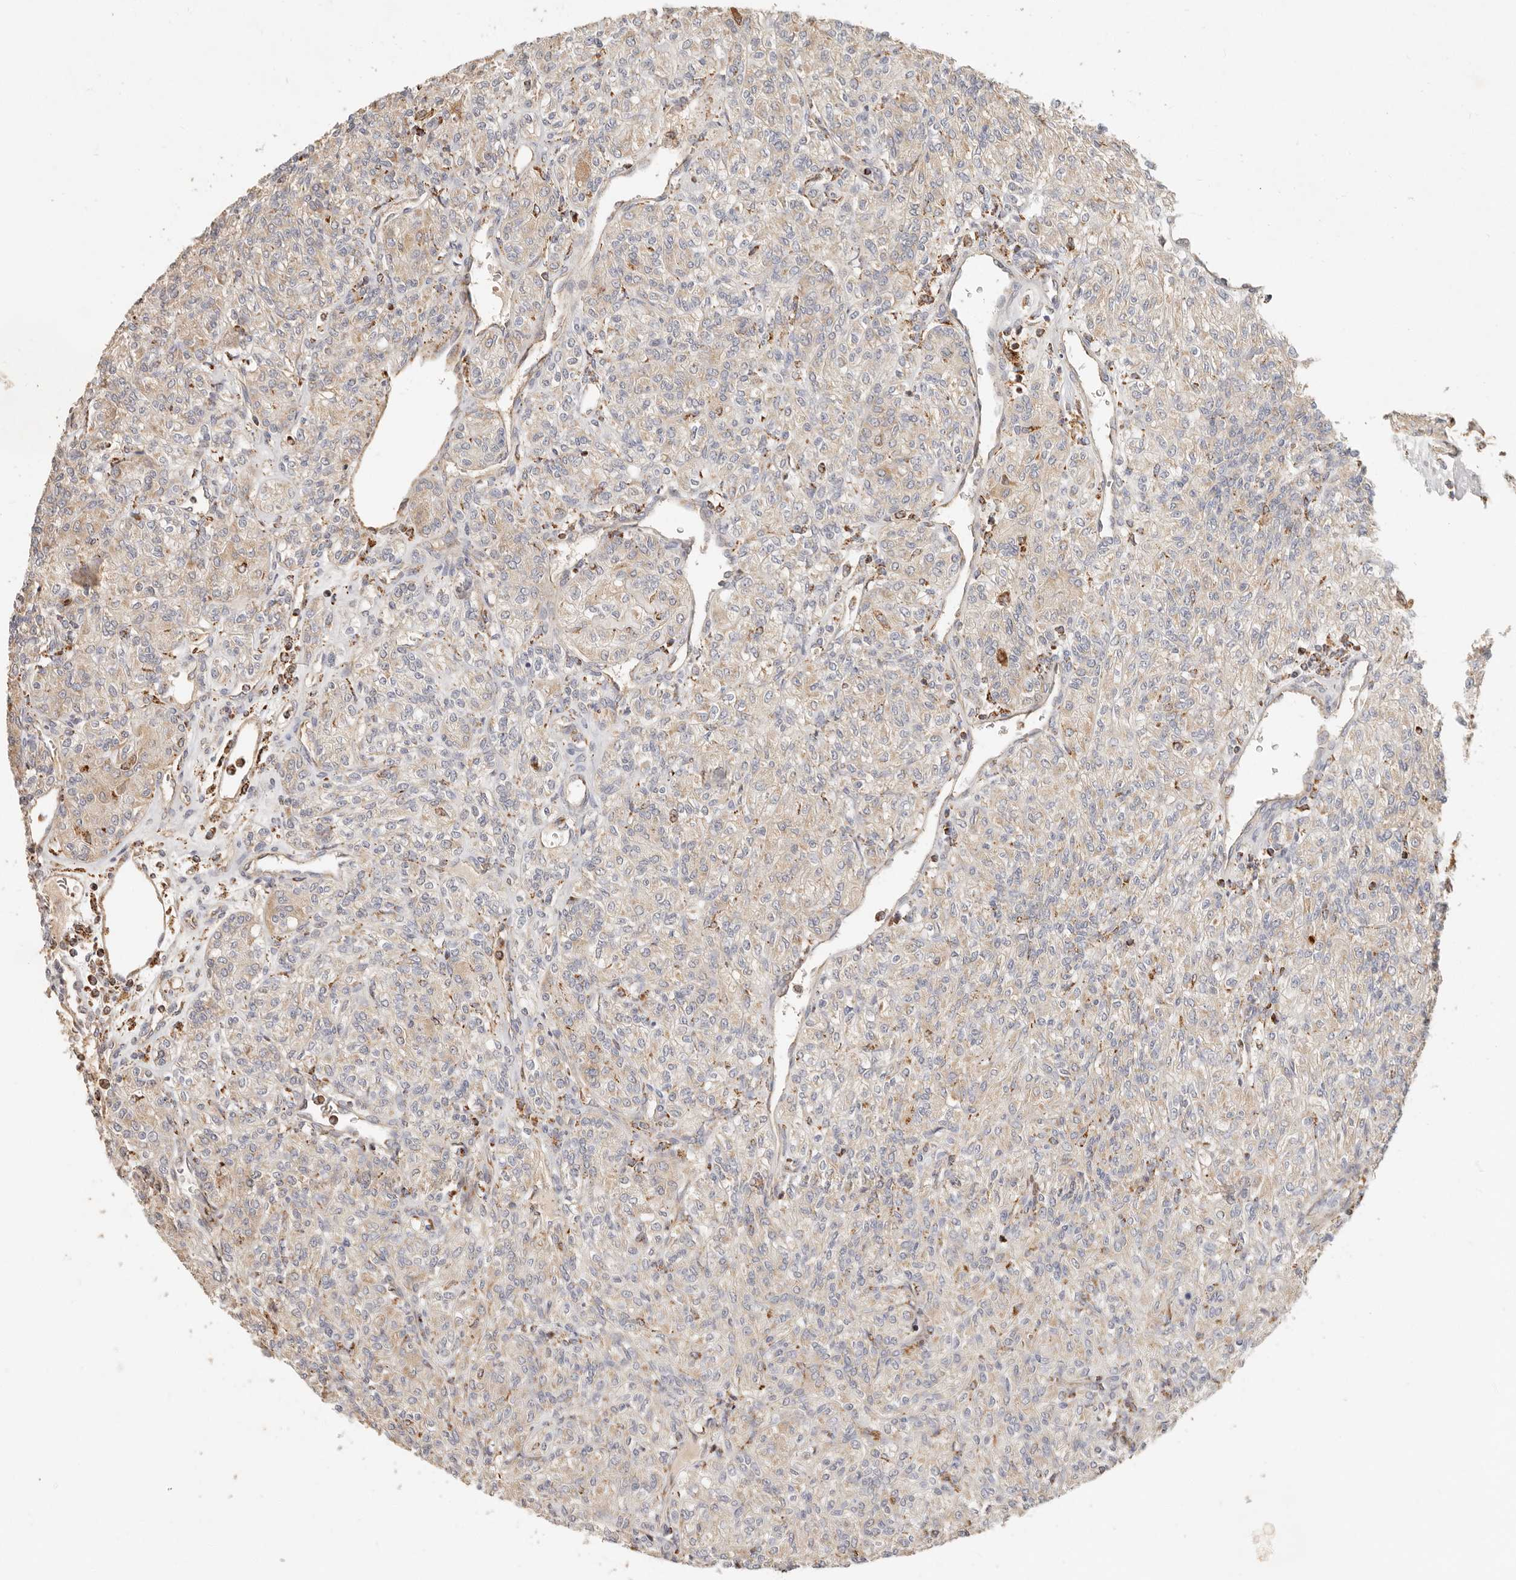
{"staining": {"intensity": "negative", "quantity": "none", "location": "none"}, "tissue": "renal cancer", "cell_type": "Tumor cells", "image_type": "cancer", "snomed": [{"axis": "morphology", "description": "Adenocarcinoma, NOS"}, {"axis": "topography", "description": "Kidney"}], "caption": "Immunohistochemistry of renal adenocarcinoma displays no expression in tumor cells.", "gene": "ARHGEF10L", "patient": {"sex": "male", "age": 77}}